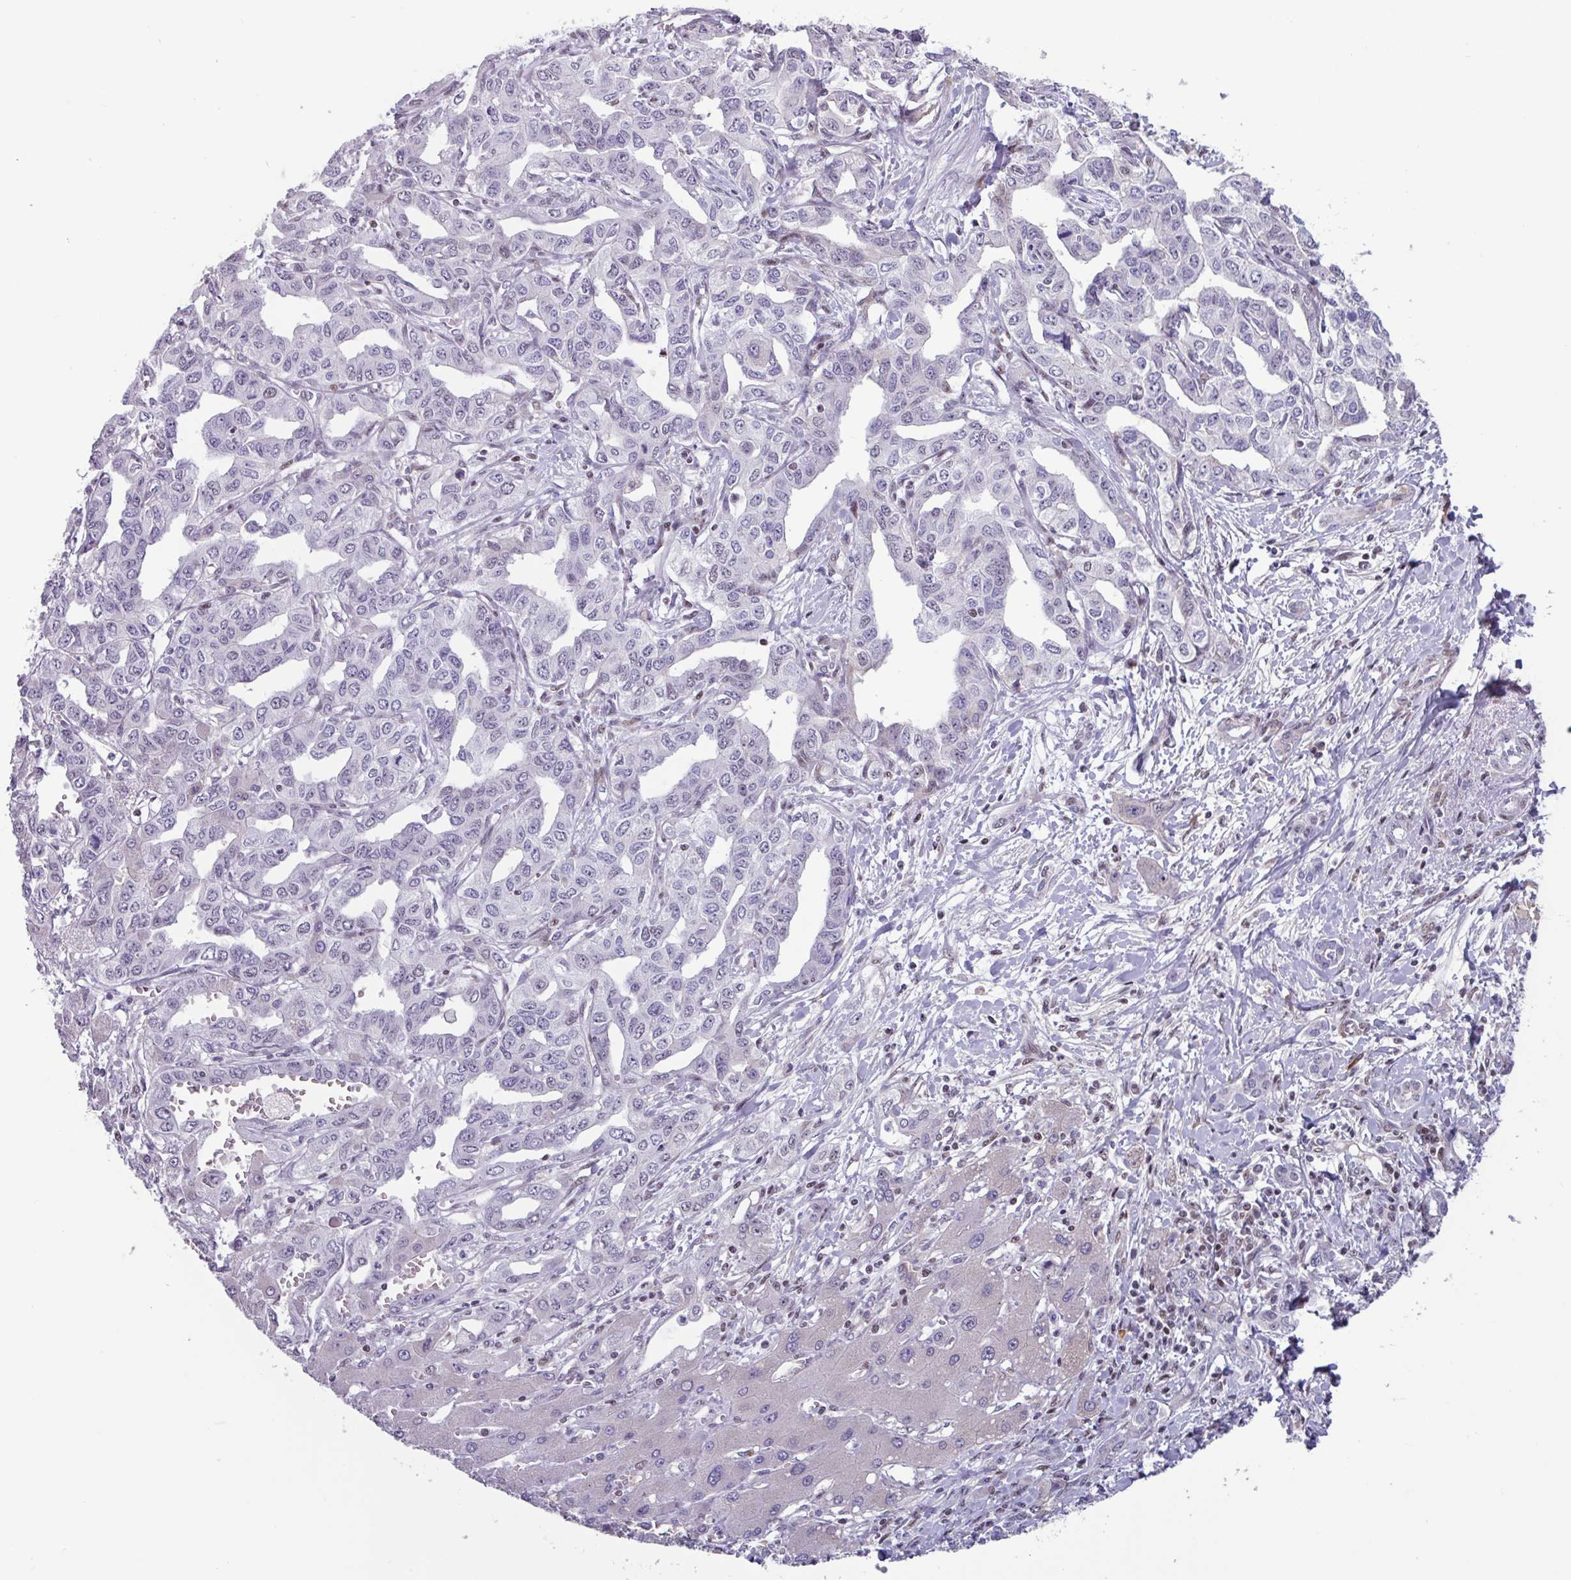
{"staining": {"intensity": "negative", "quantity": "none", "location": "none"}, "tissue": "liver cancer", "cell_type": "Tumor cells", "image_type": "cancer", "snomed": [{"axis": "morphology", "description": "Cholangiocarcinoma"}, {"axis": "topography", "description": "Liver"}], "caption": "Liver cancer (cholangiocarcinoma) was stained to show a protein in brown. There is no significant staining in tumor cells.", "gene": "ZNF575", "patient": {"sex": "male", "age": 59}}